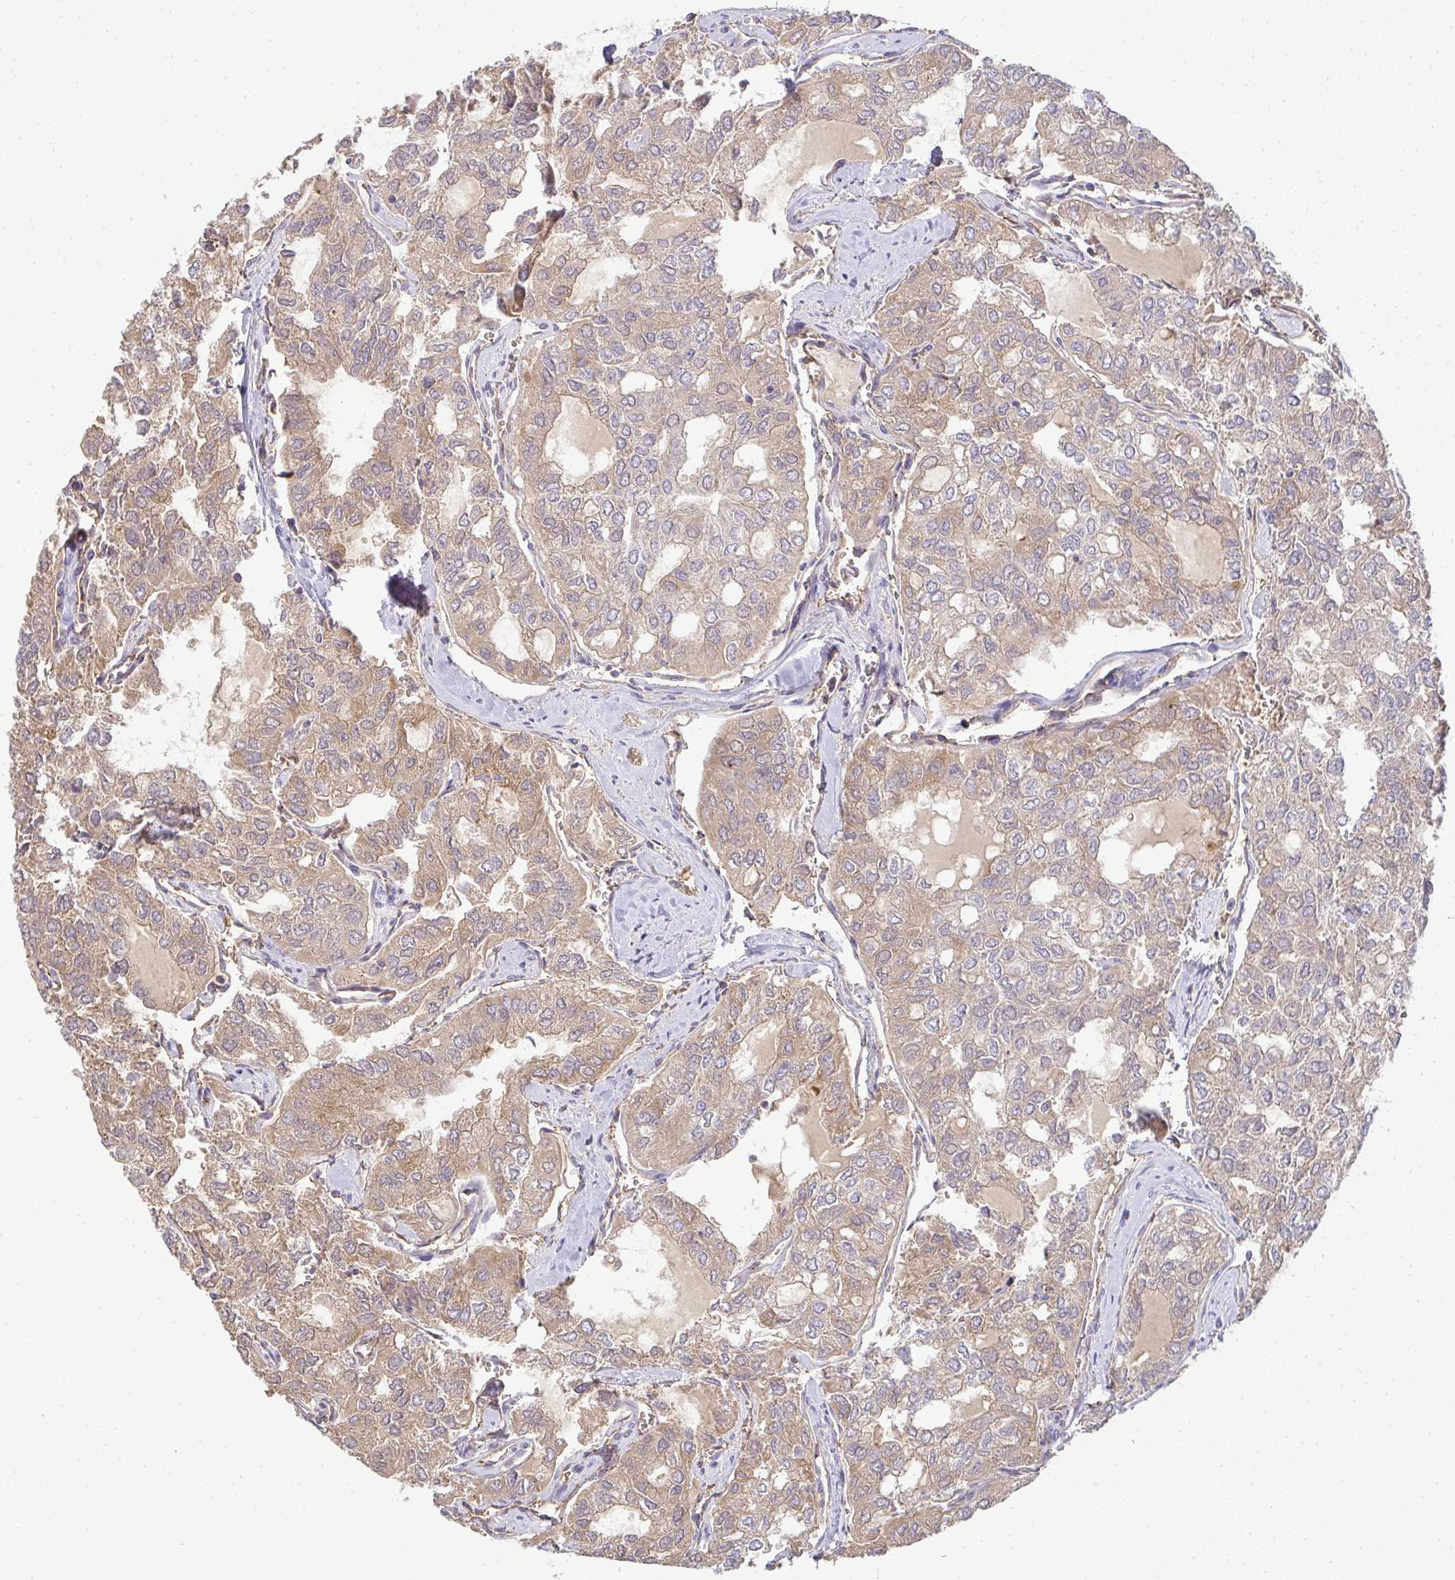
{"staining": {"intensity": "weak", "quantity": ">75%", "location": "cytoplasmic/membranous"}, "tissue": "thyroid cancer", "cell_type": "Tumor cells", "image_type": "cancer", "snomed": [{"axis": "morphology", "description": "Follicular adenoma carcinoma, NOS"}, {"axis": "topography", "description": "Thyroid gland"}], "caption": "High-magnification brightfield microscopy of thyroid cancer stained with DAB (brown) and counterstained with hematoxylin (blue). tumor cells exhibit weak cytoplasmic/membranous staining is appreciated in approximately>75% of cells. The staining was performed using DAB (3,3'-diaminobenzidine) to visualize the protein expression in brown, while the nuclei were stained in blue with hematoxylin (Magnification: 20x).", "gene": "B4GALT6", "patient": {"sex": "male", "age": 75}}